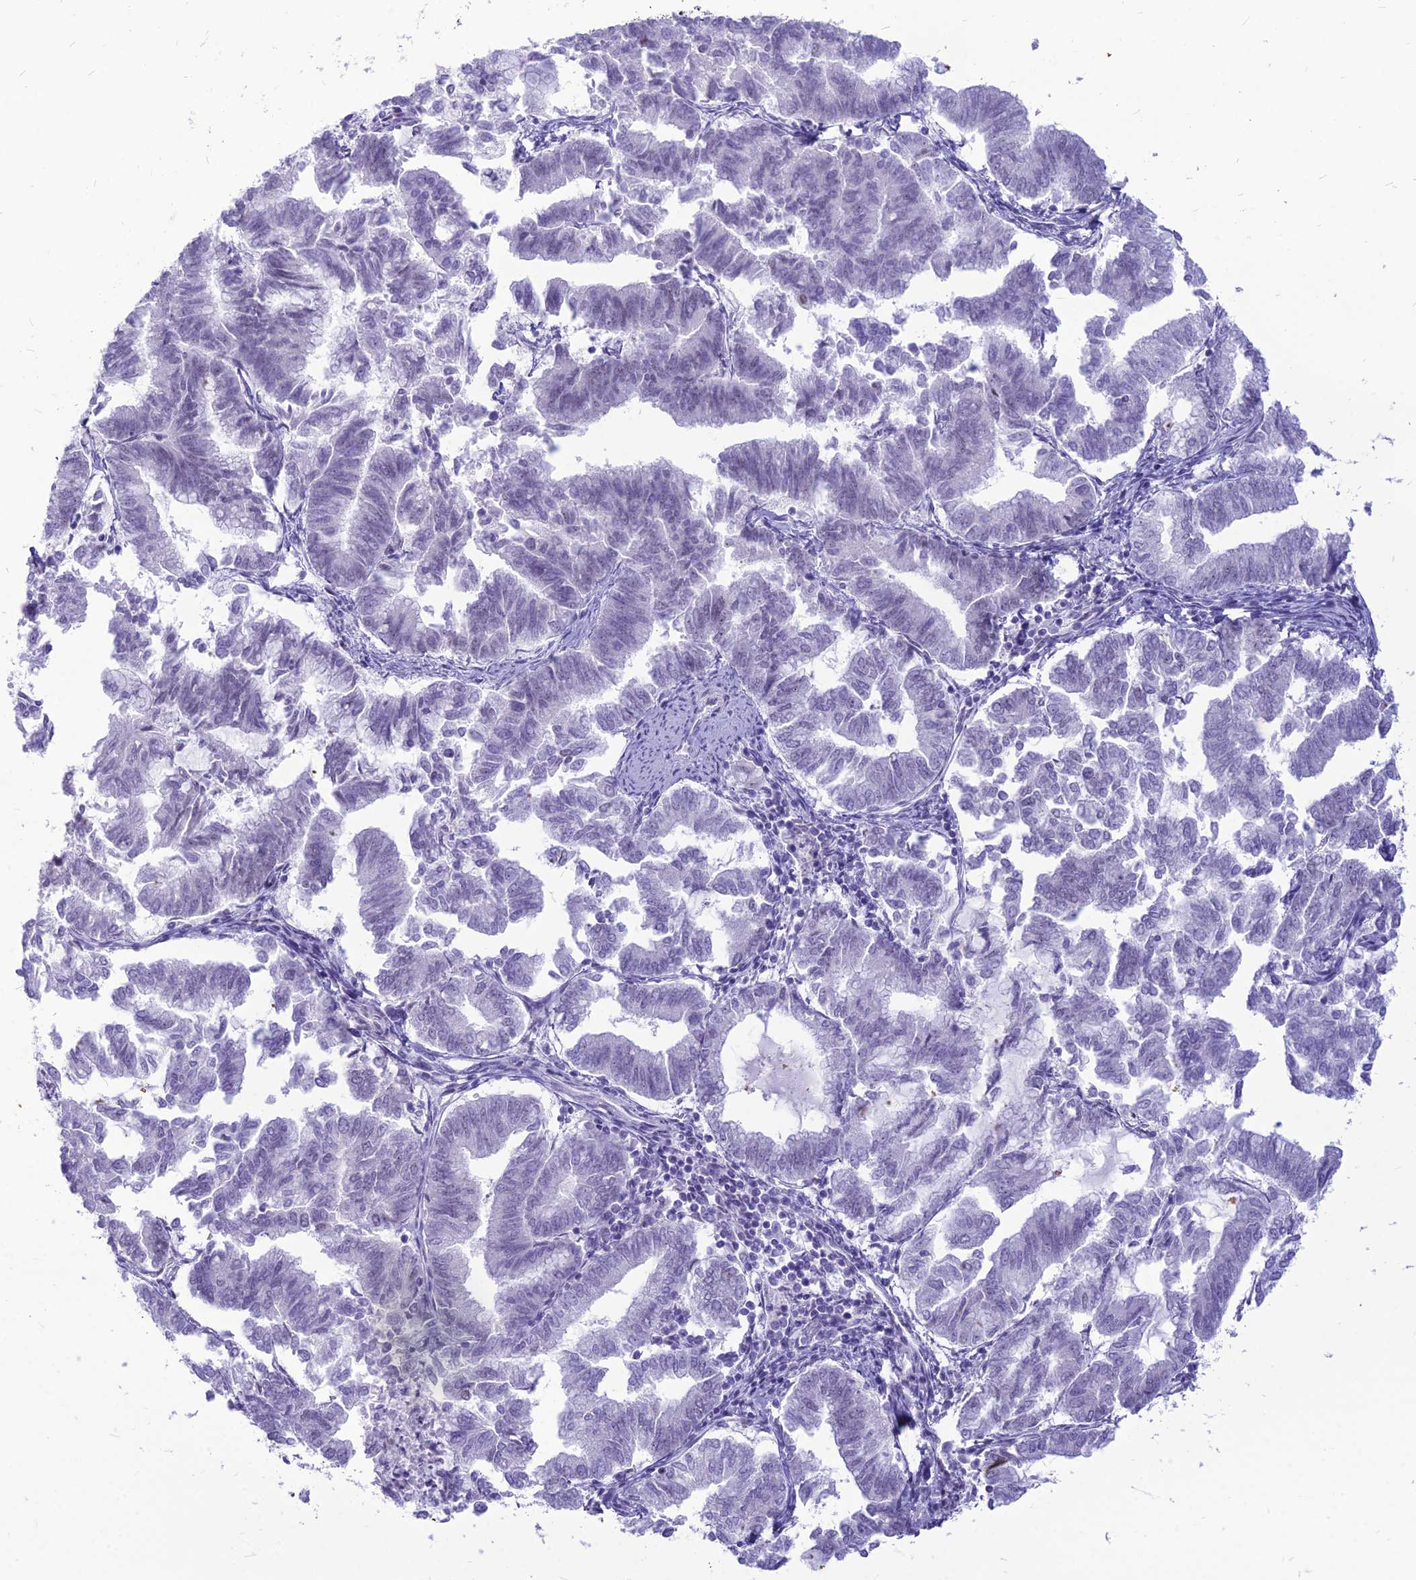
{"staining": {"intensity": "negative", "quantity": "none", "location": "none"}, "tissue": "endometrial cancer", "cell_type": "Tumor cells", "image_type": "cancer", "snomed": [{"axis": "morphology", "description": "Adenocarcinoma, NOS"}, {"axis": "topography", "description": "Endometrium"}], "caption": "Immunohistochemical staining of human endometrial cancer reveals no significant positivity in tumor cells.", "gene": "DHX40", "patient": {"sex": "female", "age": 79}}